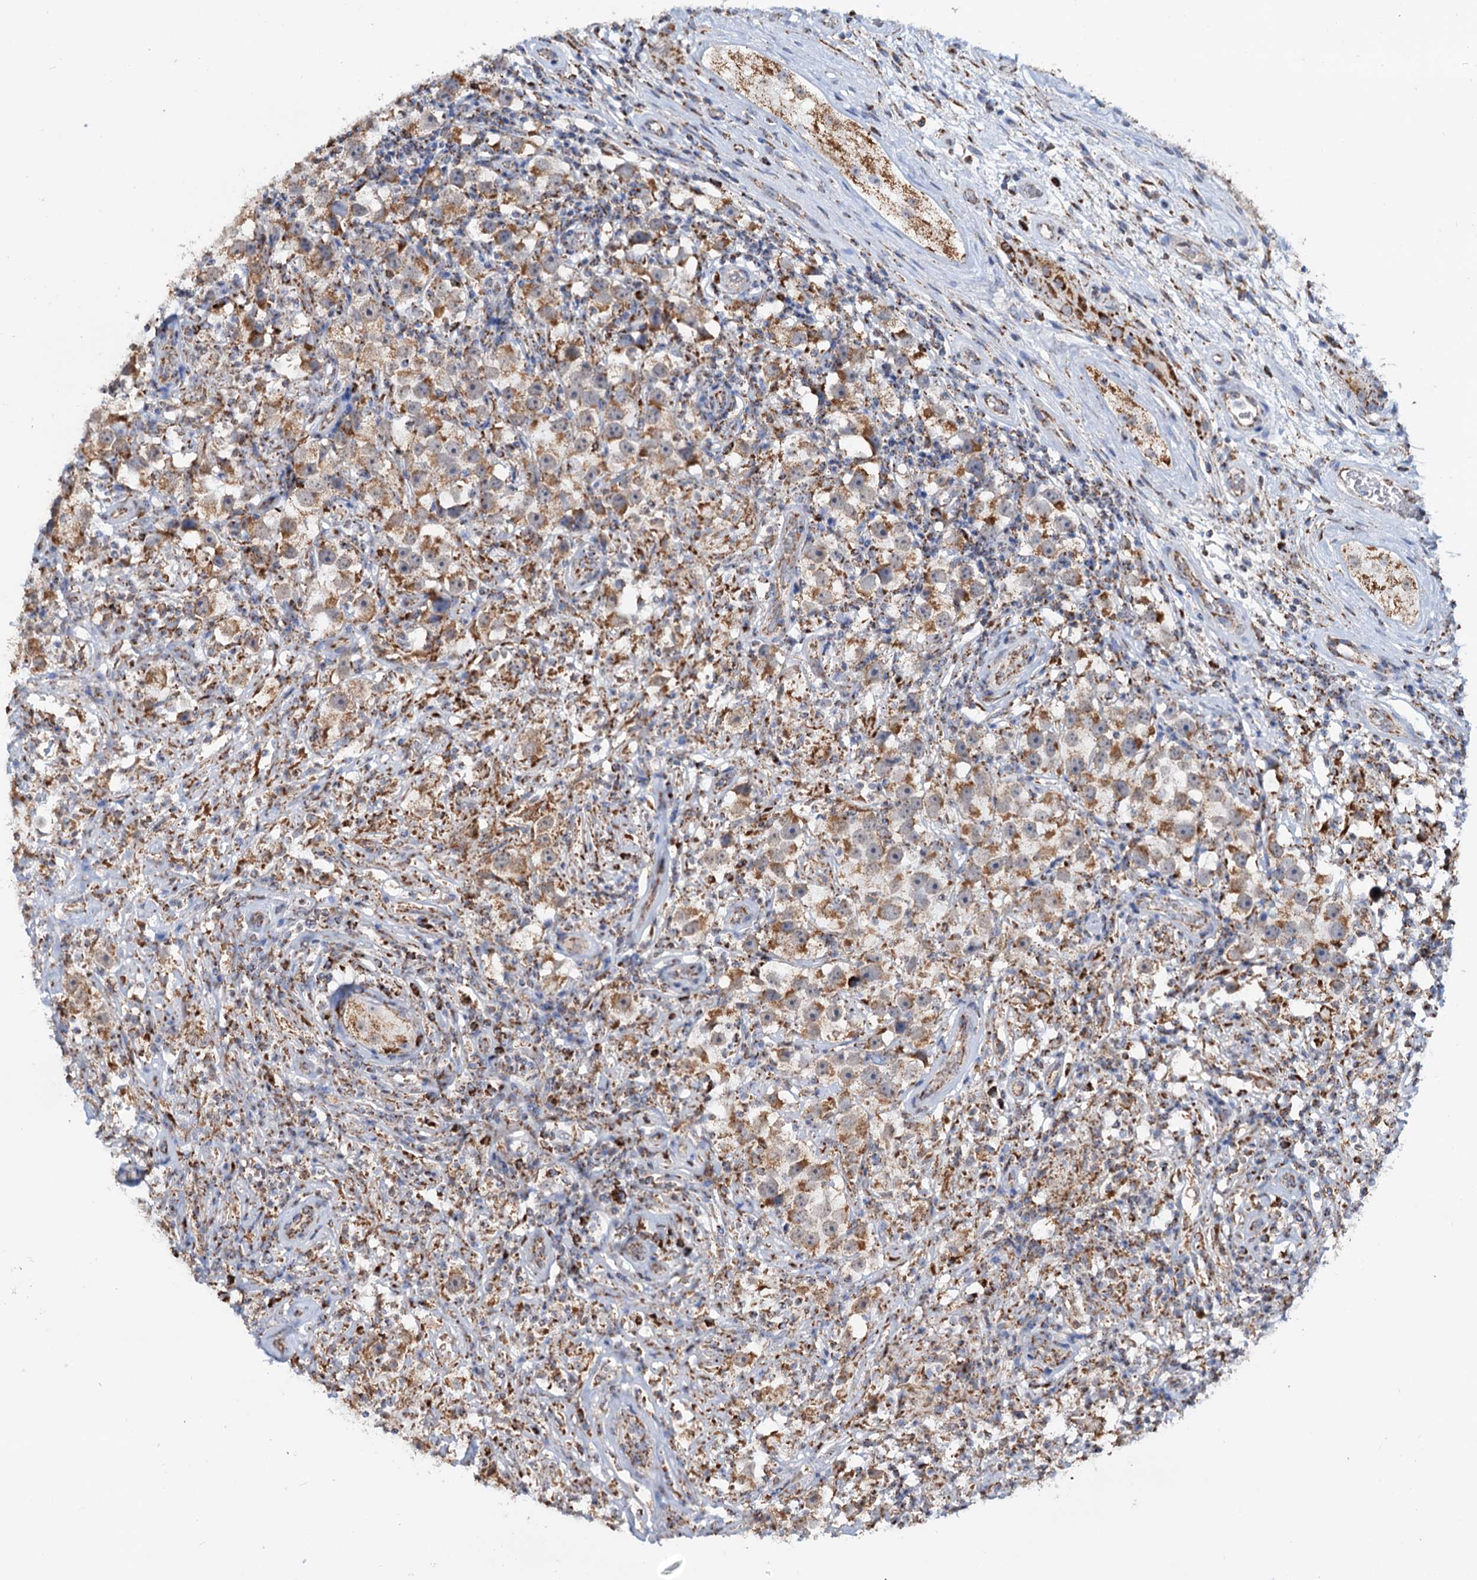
{"staining": {"intensity": "moderate", "quantity": ">75%", "location": "cytoplasmic/membranous"}, "tissue": "testis cancer", "cell_type": "Tumor cells", "image_type": "cancer", "snomed": [{"axis": "morphology", "description": "Seminoma, NOS"}, {"axis": "topography", "description": "Testis"}], "caption": "Testis seminoma was stained to show a protein in brown. There is medium levels of moderate cytoplasmic/membranous positivity in about >75% of tumor cells.", "gene": "C2CD3", "patient": {"sex": "male", "age": 49}}